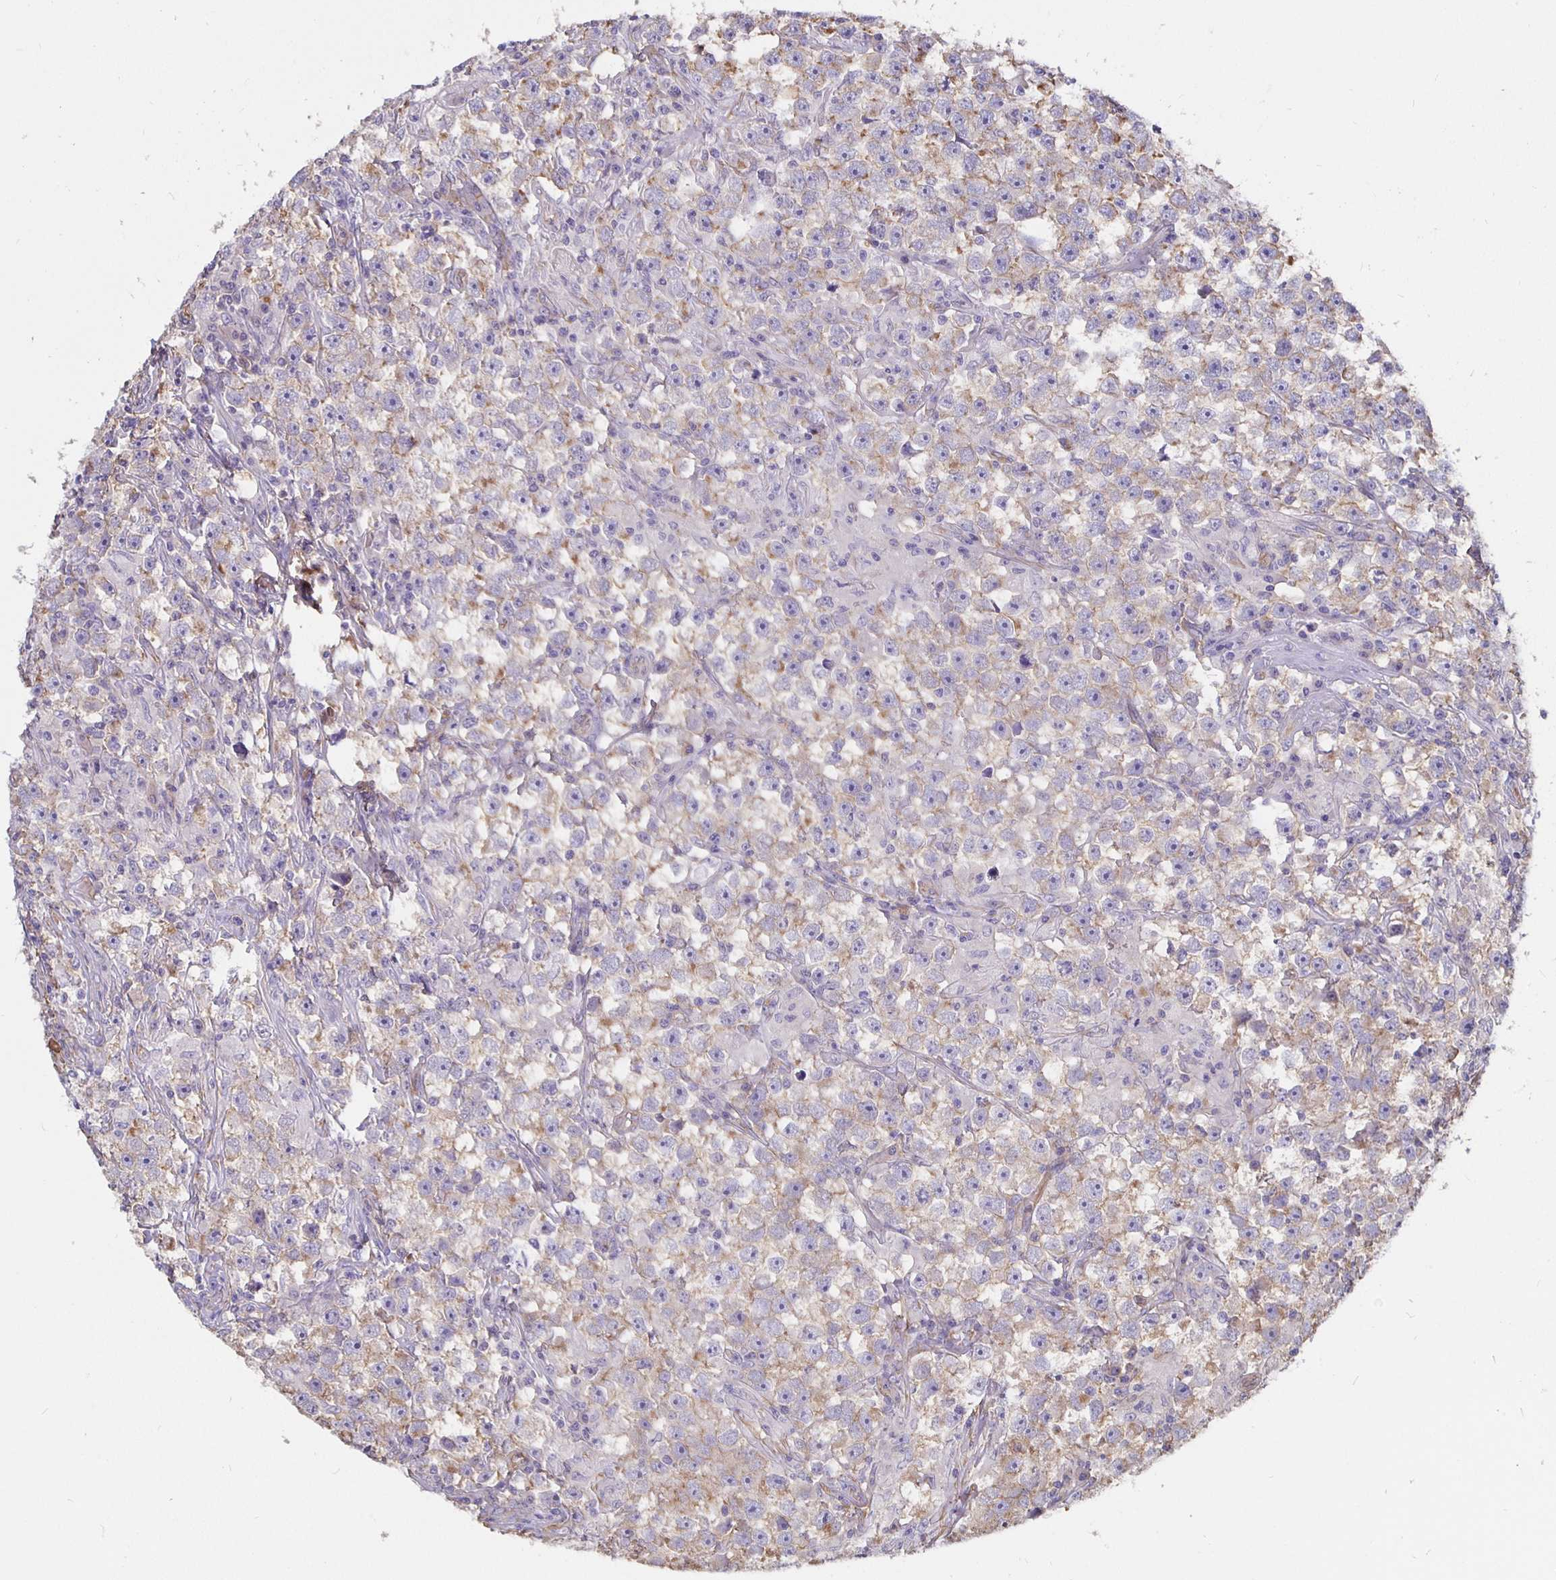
{"staining": {"intensity": "weak", "quantity": "25%-75%", "location": "cytoplasmic/membranous"}, "tissue": "testis cancer", "cell_type": "Tumor cells", "image_type": "cancer", "snomed": [{"axis": "morphology", "description": "Seminoma, NOS"}, {"axis": "topography", "description": "Testis"}], "caption": "Testis cancer (seminoma) stained with a protein marker displays weak staining in tumor cells.", "gene": "ARHGEF39", "patient": {"sex": "male", "age": 33}}